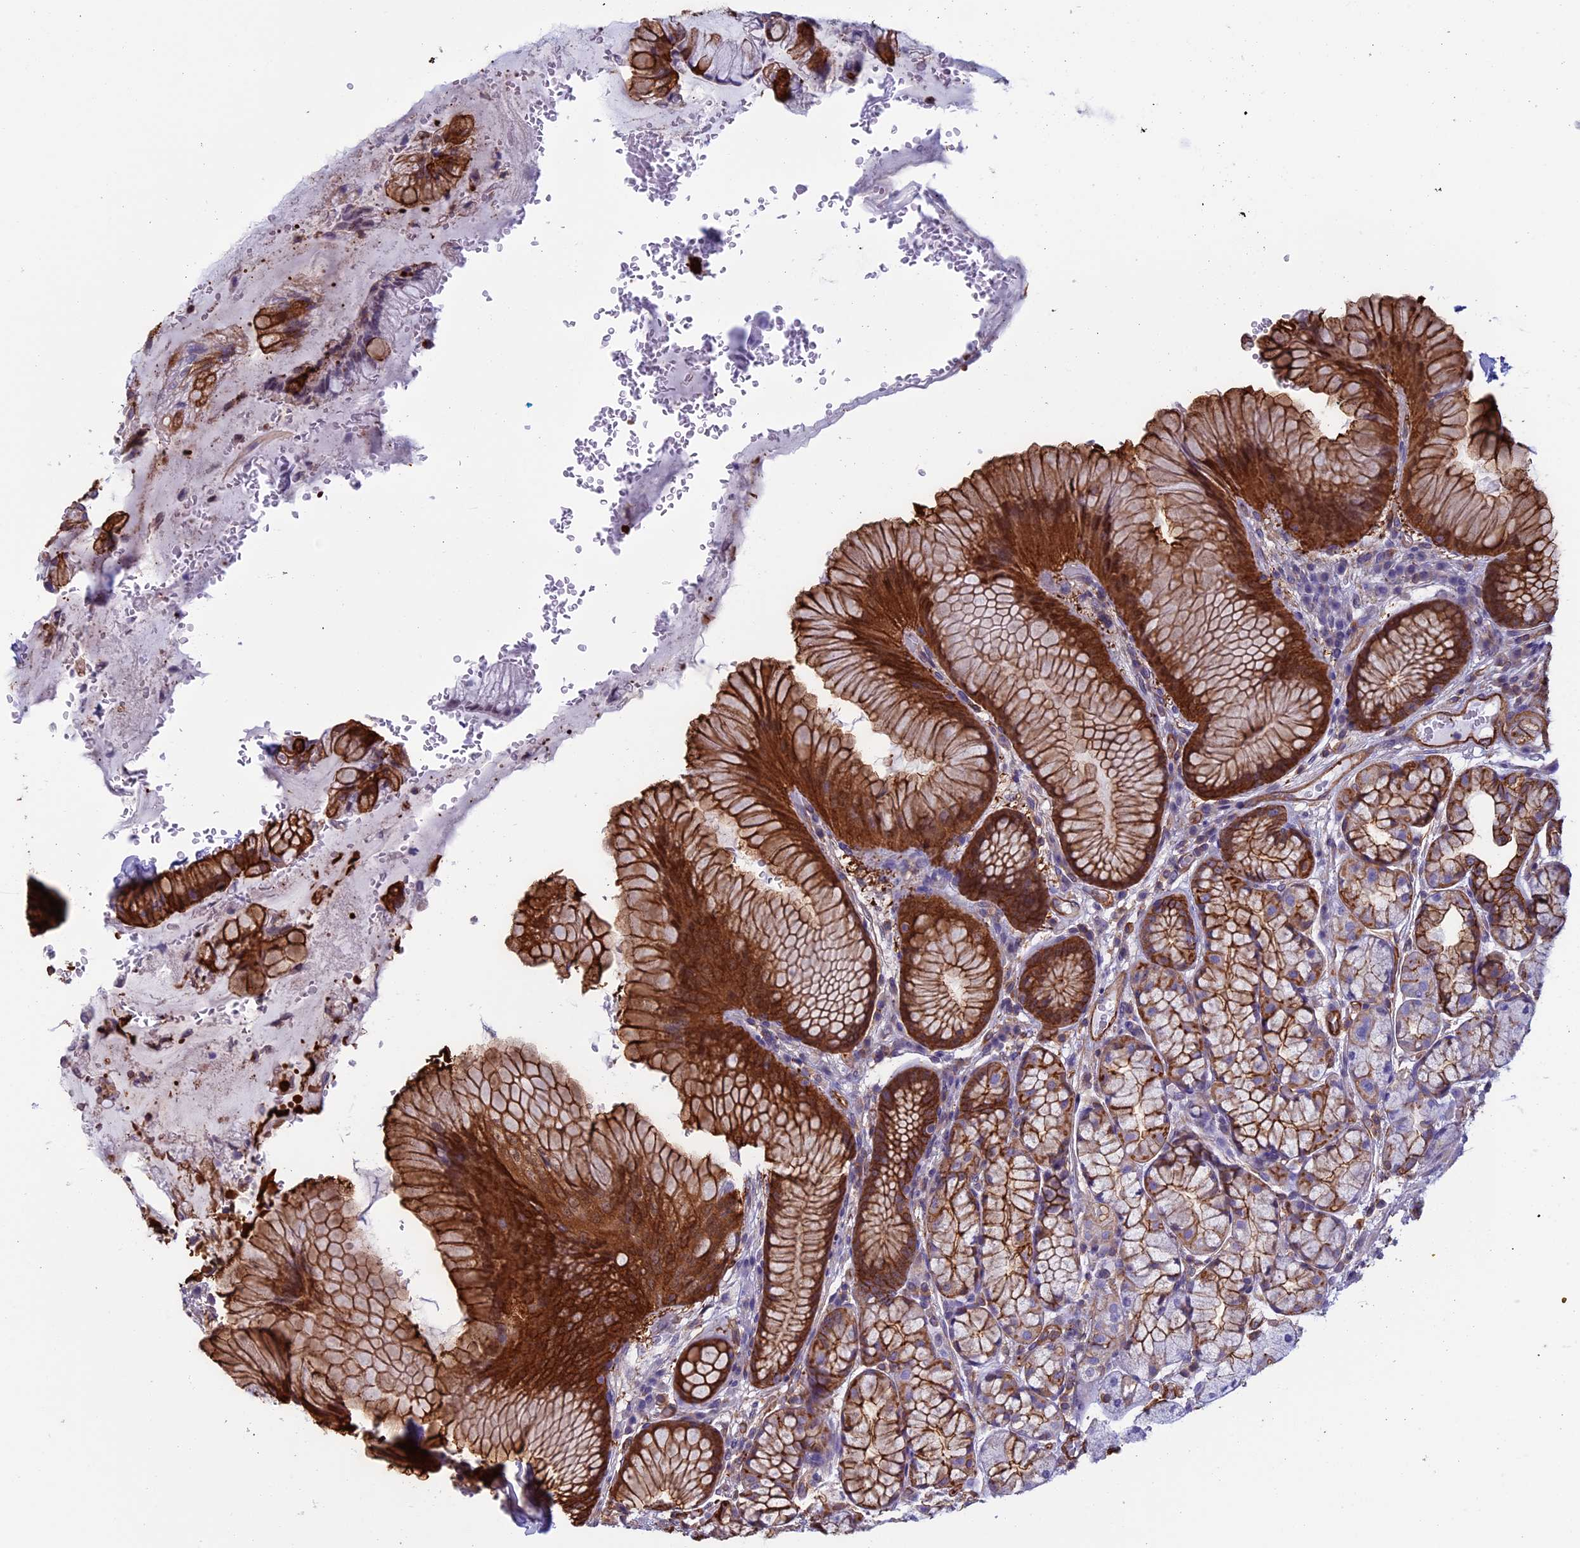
{"staining": {"intensity": "strong", "quantity": "25%-75%", "location": "cytoplasmic/membranous"}, "tissue": "stomach", "cell_type": "Glandular cells", "image_type": "normal", "snomed": [{"axis": "morphology", "description": "Normal tissue, NOS"}, {"axis": "topography", "description": "Stomach"}], "caption": "DAB immunohistochemical staining of normal human stomach demonstrates strong cytoplasmic/membranous protein expression in about 25%-75% of glandular cells. (DAB (3,3'-diaminobenzidine) = brown stain, brightfield microscopy at high magnification).", "gene": "ANGPTL2", "patient": {"sex": "male", "age": 63}}